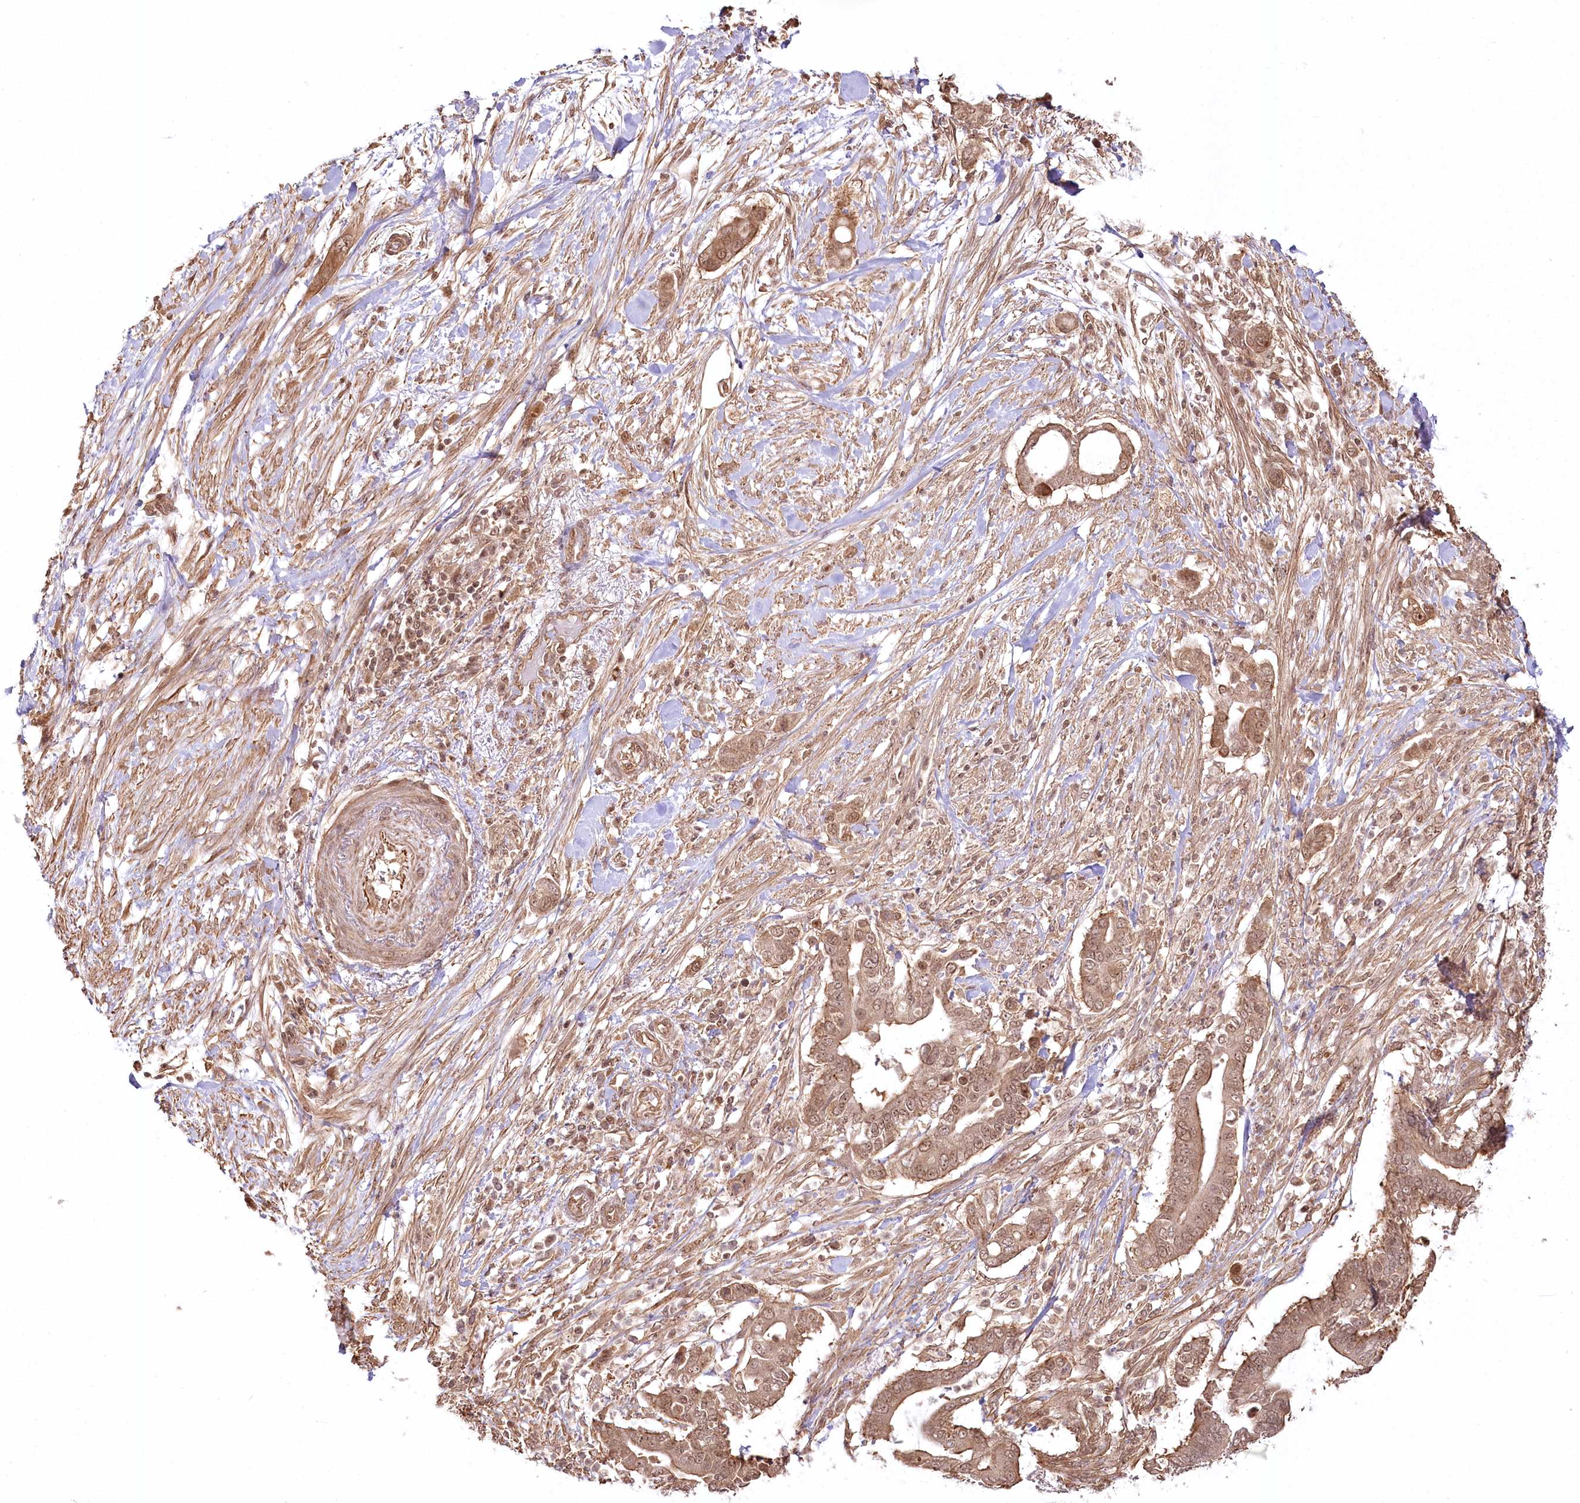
{"staining": {"intensity": "moderate", "quantity": ">75%", "location": "cytoplasmic/membranous,nuclear"}, "tissue": "pancreatic cancer", "cell_type": "Tumor cells", "image_type": "cancer", "snomed": [{"axis": "morphology", "description": "Adenocarcinoma, NOS"}, {"axis": "topography", "description": "Pancreas"}], "caption": "Protein staining of adenocarcinoma (pancreatic) tissue demonstrates moderate cytoplasmic/membranous and nuclear positivity in about >75% of tumor cells.", "gene": "R3HDM2", "patient": {"sex": "male", "age": 68}}